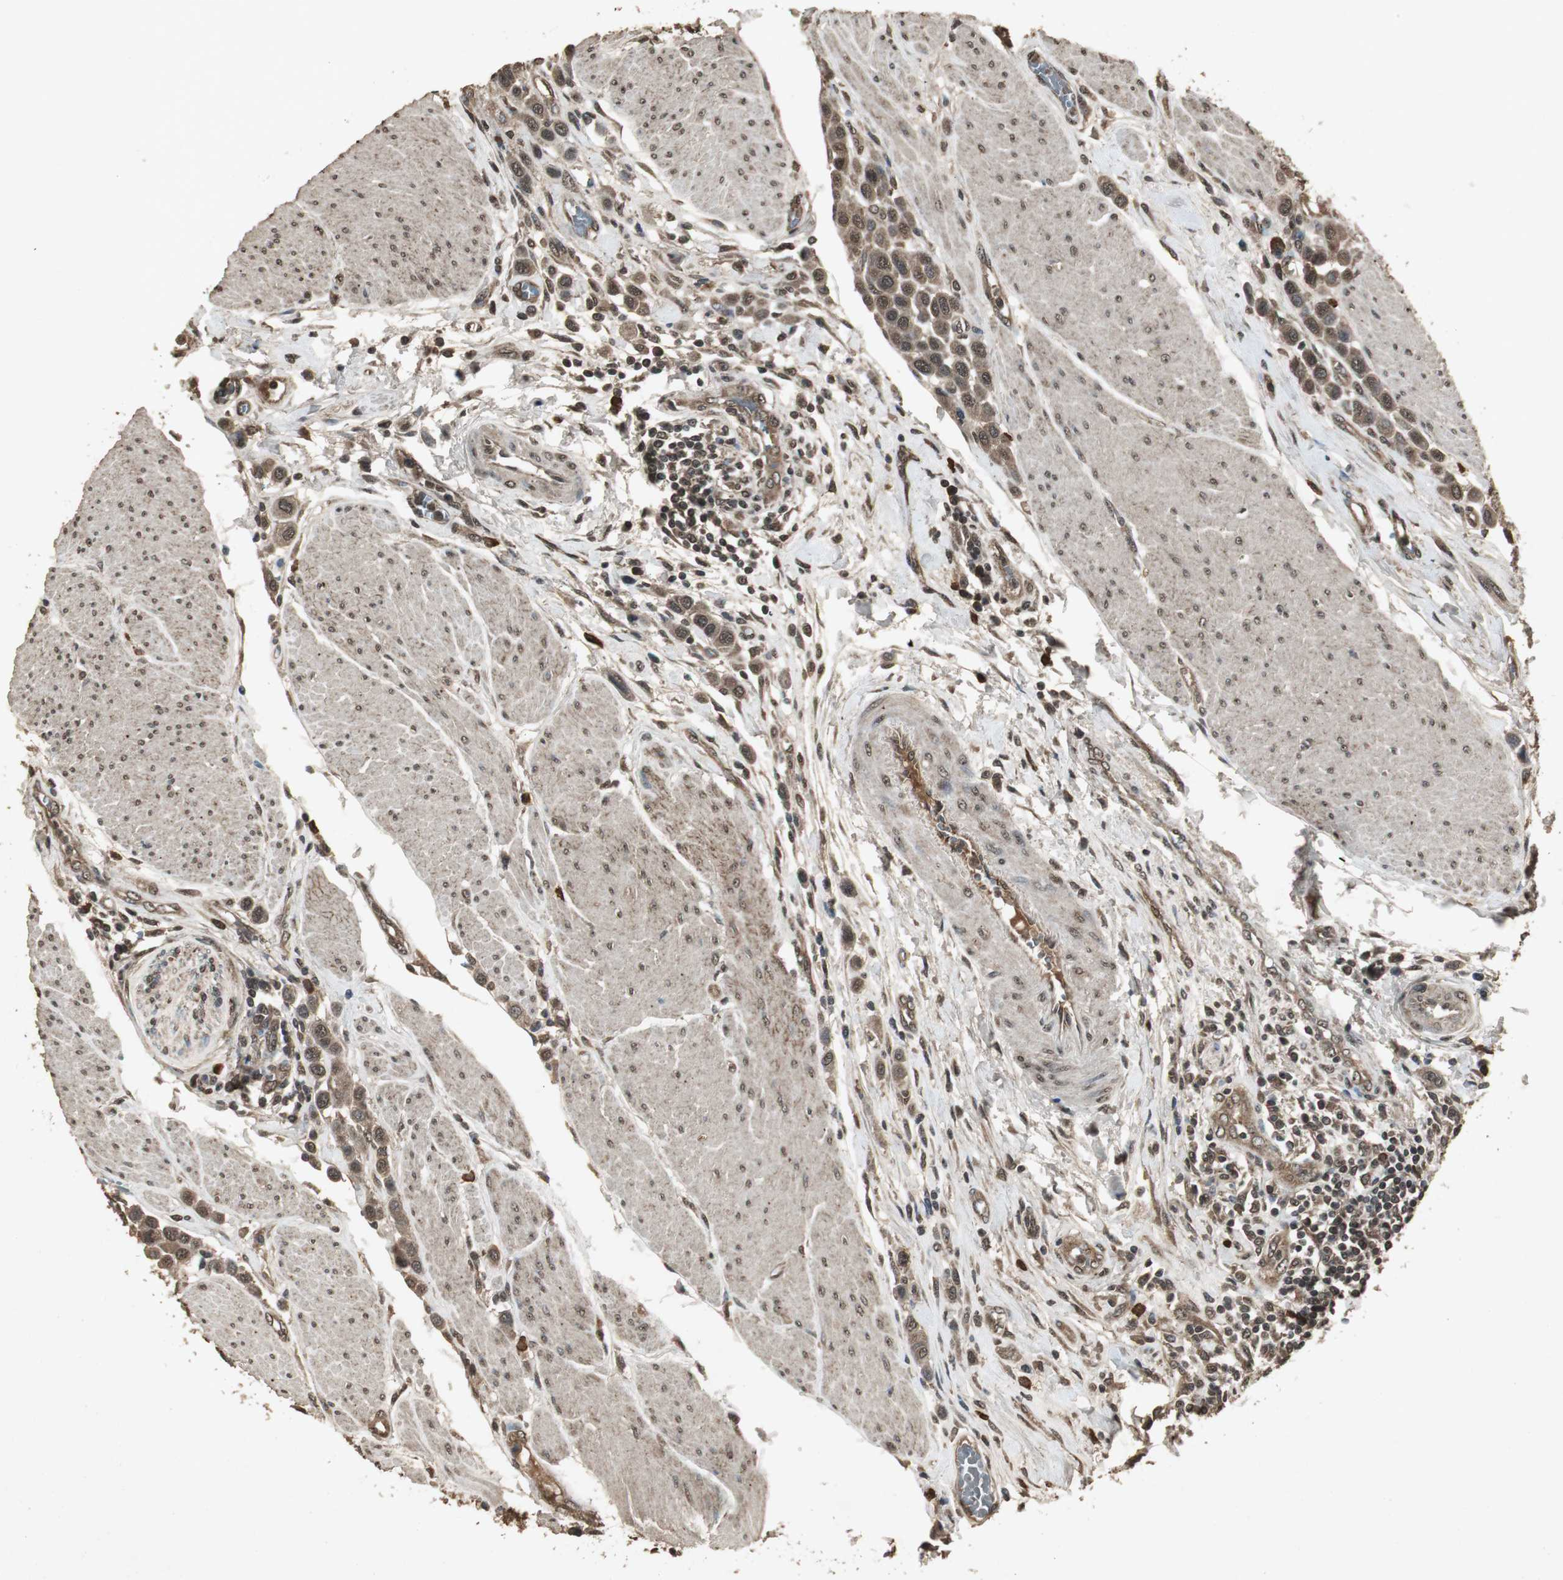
{"staining": {"intensity": "moderate", "quantity": ">75%", "location": "cytoplasmic/membranous,nuclear"}, "tissue": "urothelial cancer", "cell_type": "Tumor cells", "image_type": "cancer", "snomed": [{"axis": "morphology", "description": "Urothelial carcinoma, High grade"}, {"axis": "topography", "description": "Urinary bladder"}], "caption": "A high-resolution image shows immunohistochemistry staining of urothelial carcinoma (high-grade), which shows moderate cytoplasmic/membranous and nuclear positivity in about >75% of tumor cells. The staining was performed using DAB (3,3'-diaminobenzidine) to visualize the protein expression in brown, while the nuclei were stained in blue with hematoxylin (Magnification: 20x).", "gene": "EMX1", "patient": {"sex": "male", "age": 50}}